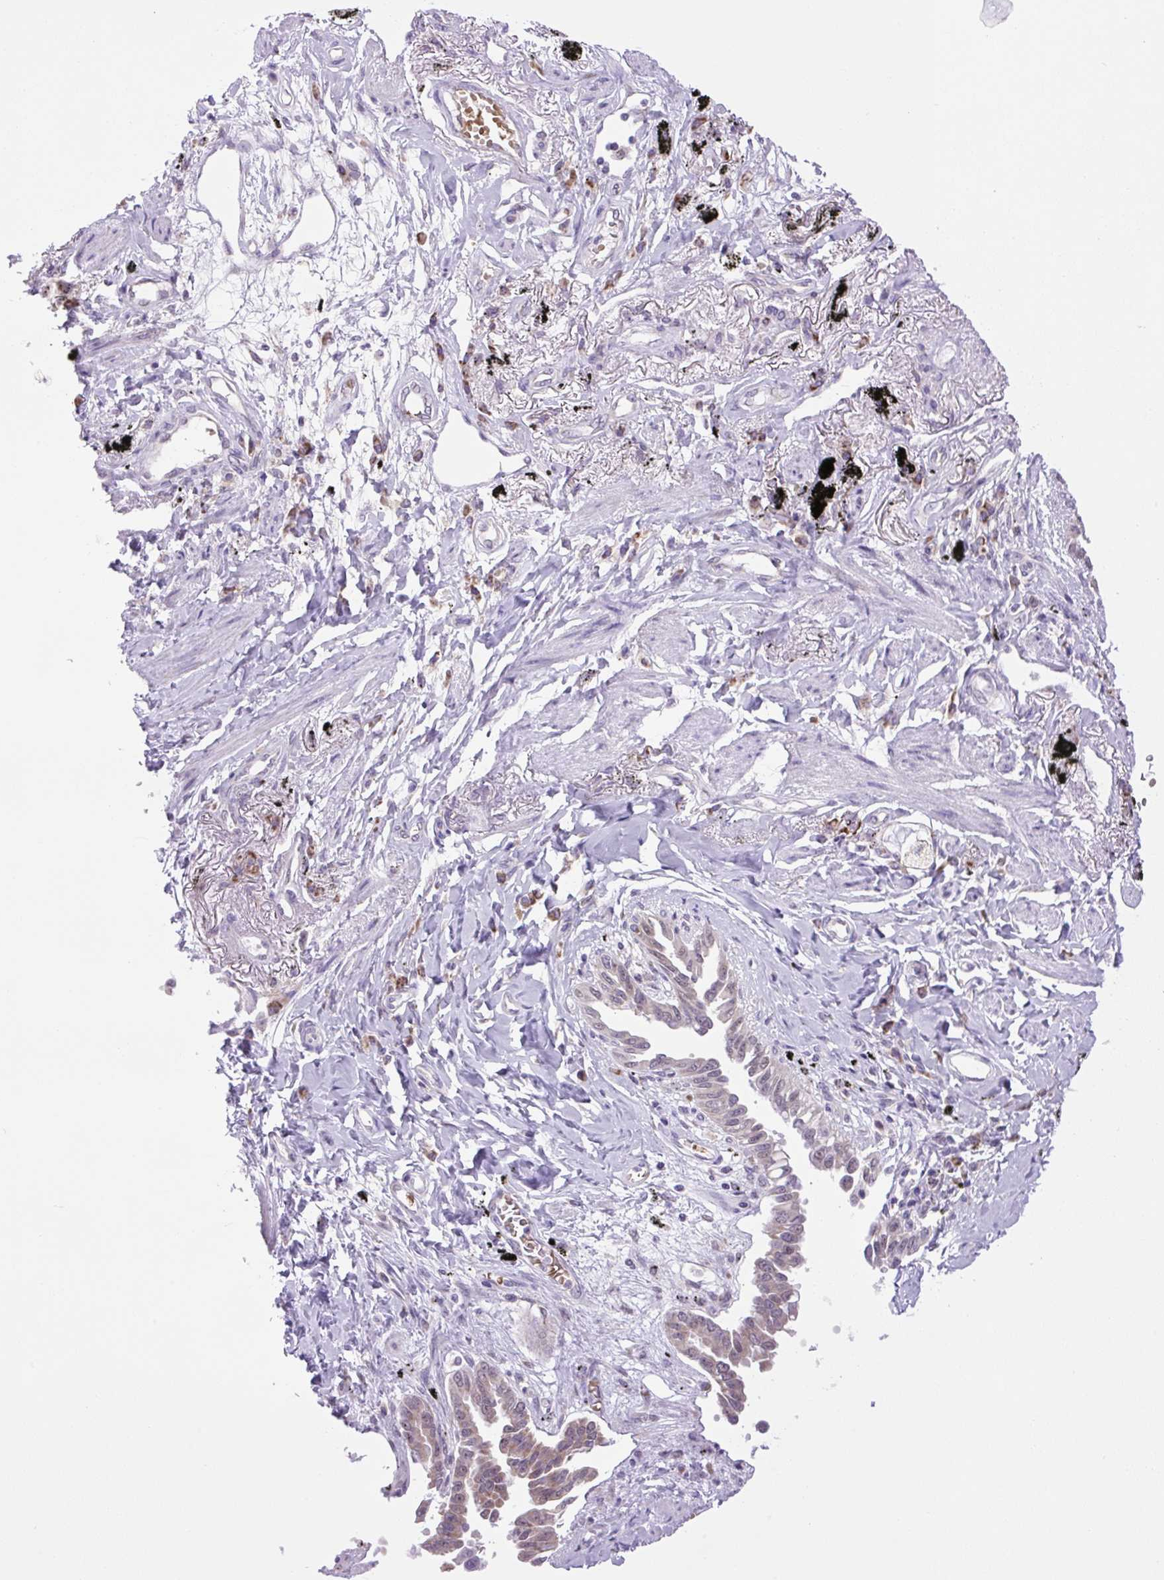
{"staining": {"intensity": "weak", "quantity": "25%-75%", "location": "cytoplasmic/membranous"}, "tissue": "lung cancer", "cell_type": "Tumor cells", "image_type": "cancer", "snomed": [{"axis": "morphology", "description": "Adenocarcinoma, NOS"}, {"axis": "topography", "description": "Lung"}], "caption": "Lung cancer stained with a brown dye exhibits weak cytoplasmic/membranous positive positivity in about 25%-75% of tumor cells.", "gene": "SCO2", "patient": {"sex": "male", "age": 67}}